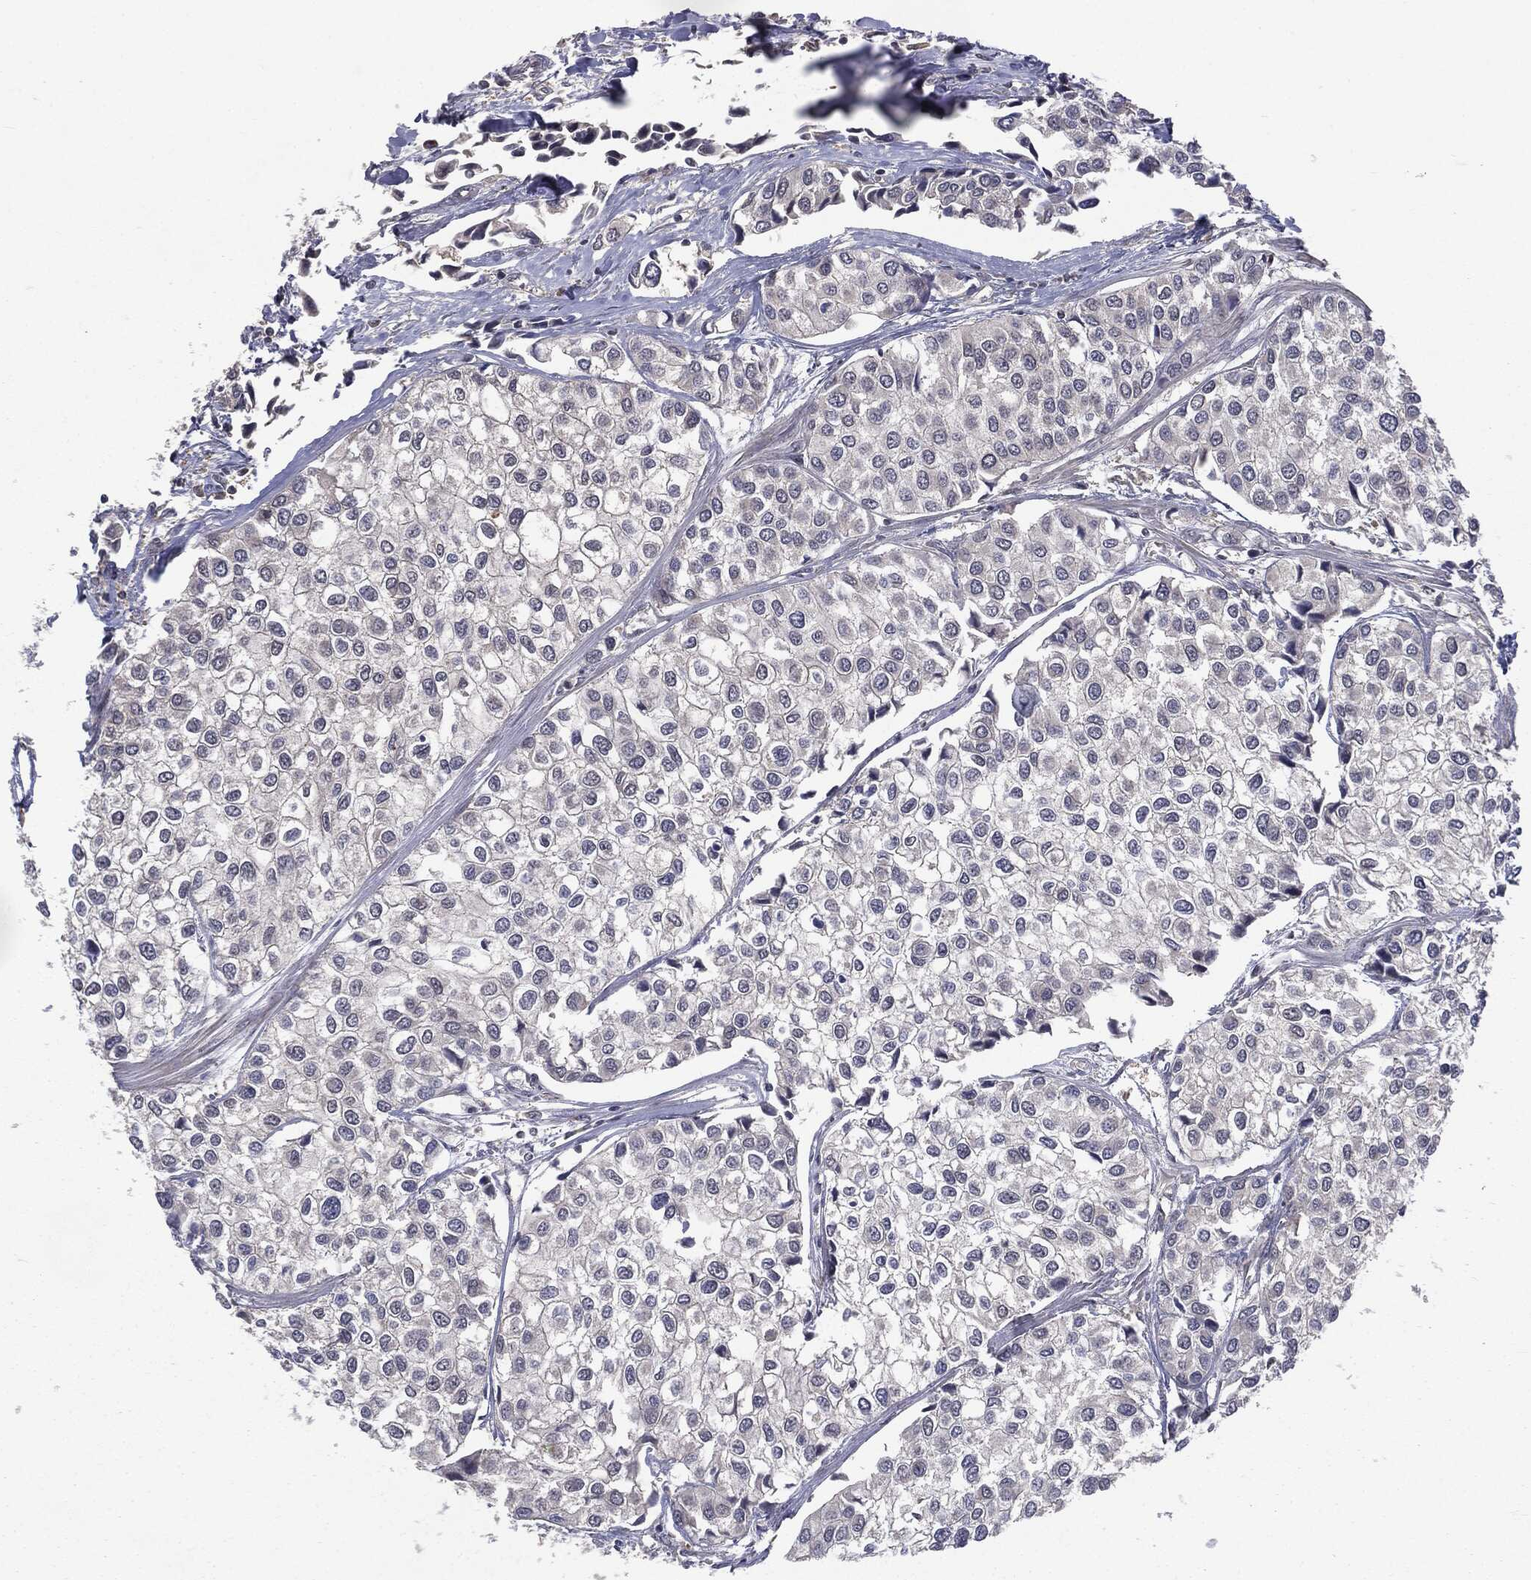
{"staining": {"intensity": "negative", "quantity": "none", "location": "none"}, "tissue": "urothelial cancer", "cell_type": "Tumor cells", "image_type": "cancer", "snomed": [{"axis": "morphology", "description": "Urothelial carcinoma, High grade"}, {"axis": "topography", "description": "Urinary bladder"}], "caption": "Tumor cells are negative for brown protein staining in urothelial cancer.", "gene": "PTPA", "patient": {"sex": "male", "age": 73}}